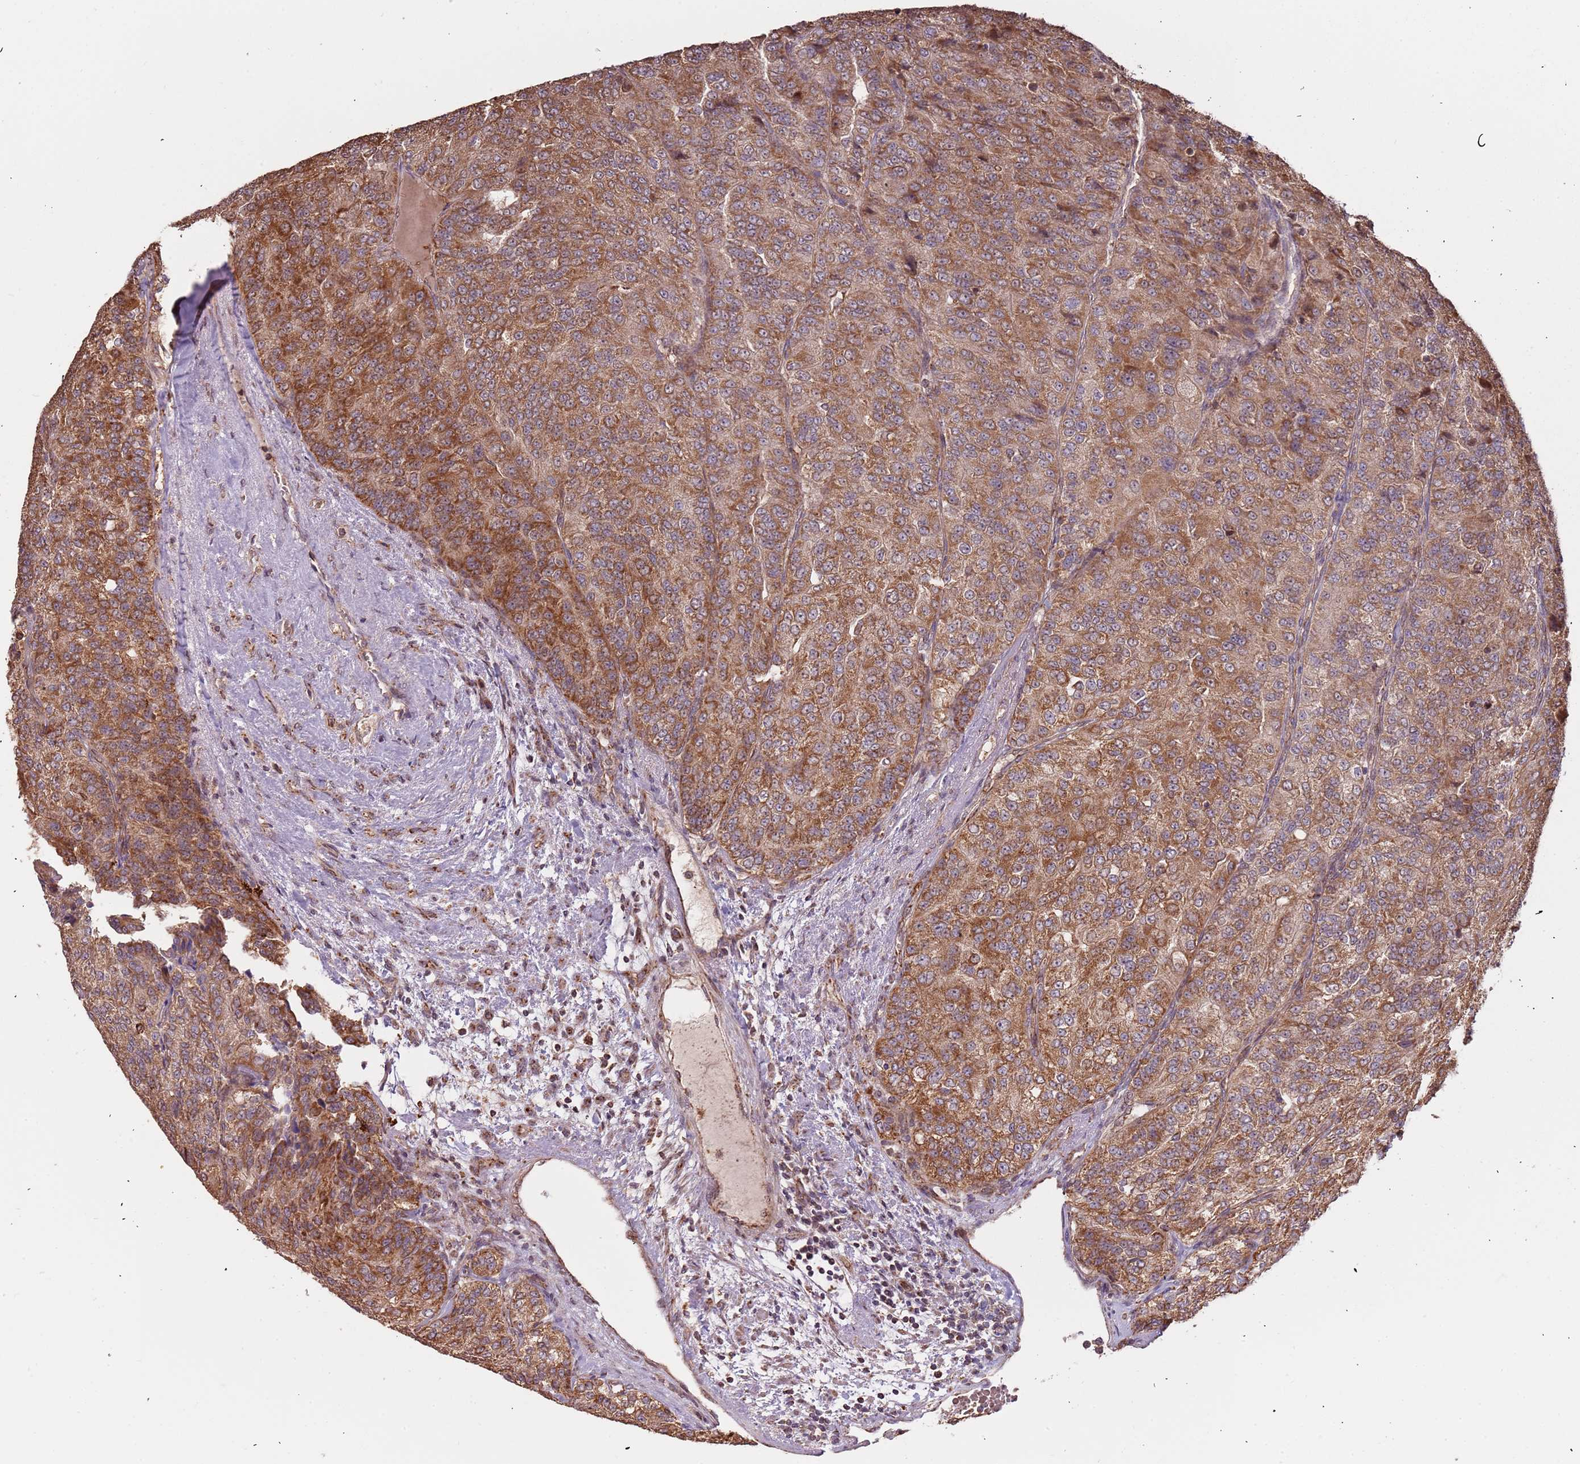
{"staining": {"intensity": "moderate", "quantity": ">75%", "location": "cytoplasmic/membranous"}, "tissue": "renal cancer", "cell_type": "Tumor cells", "image_type": "cancer", "snomed": [{"axis": "morphology", "description": "Adenocarcinoma, NOS"}, {"axis": "topography", "description": "Kidney"}], "caption": "A high-resolution histopathology image shows immunohistochemistry staining of renal cancer (adenocarcinoma), which displays moderate cytoplasmic/membranous staining in approximately >75% of tumor cells.", "gene": "IL17RD", "patient": {"sex": "female", "age": 63}}